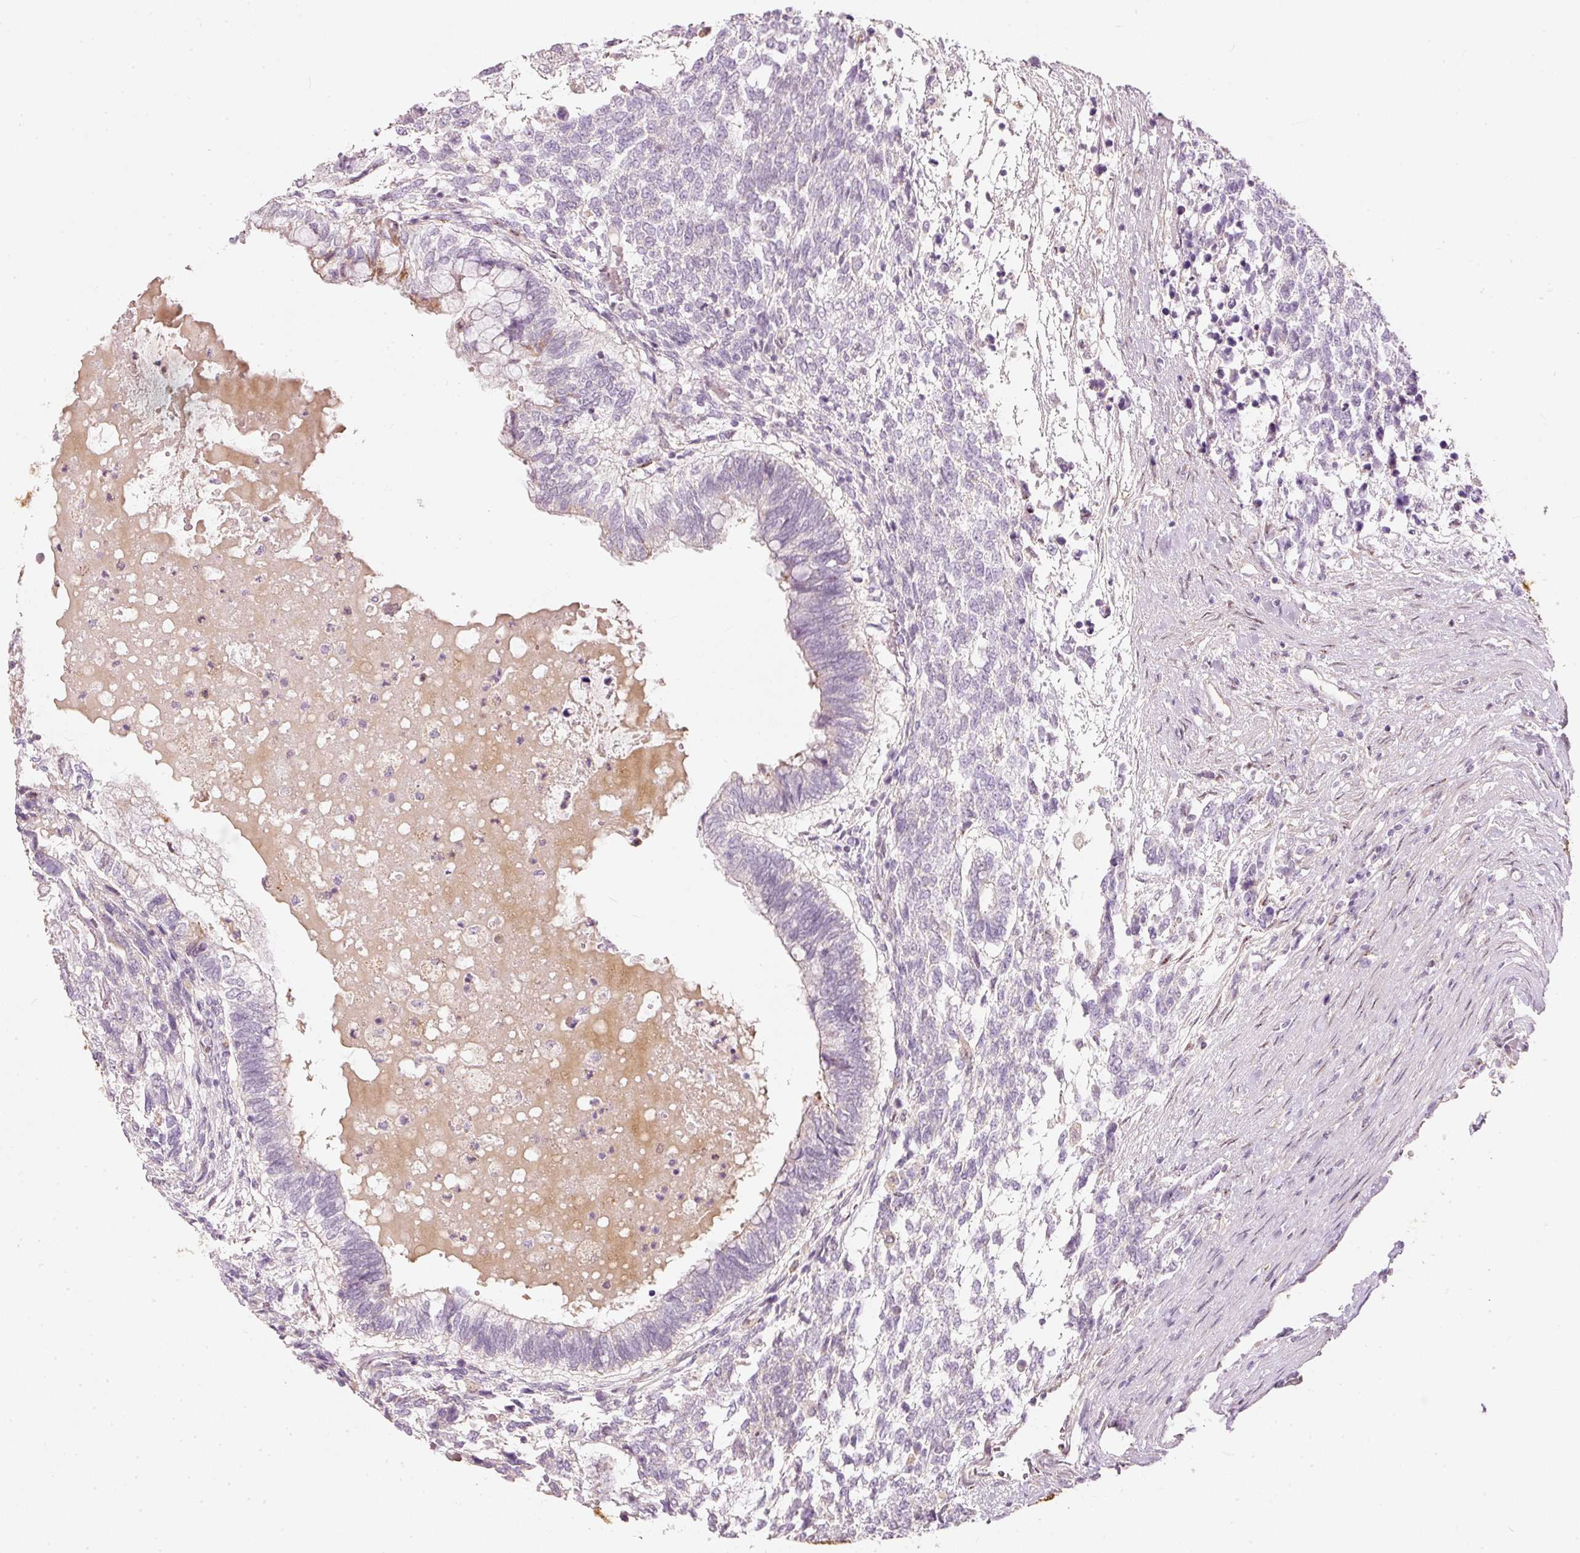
{"staining": {"intensity": "negative", "quantity": "none", "location": "none"}, "tissue": "testis cancer", "cell_type": "Tumor cells", "image_type": "cancer", "snomed": [{"axis": "morphology", "description": "Carcinoma, Embryonal, NOS"}, {"axis": "topography", "description": "Testis"}], "caption": "A high-resolution image shows immunohistochemistry staining of testis cancer (embryonal carcinoma), which displays no significant positivity in tumor cells. The staining is performed using DAB brown chromogen with nuclei counter-stained in using hematoxylin.", "gene": "RNF39", "patient": {"sex": "male", "age": 23}}